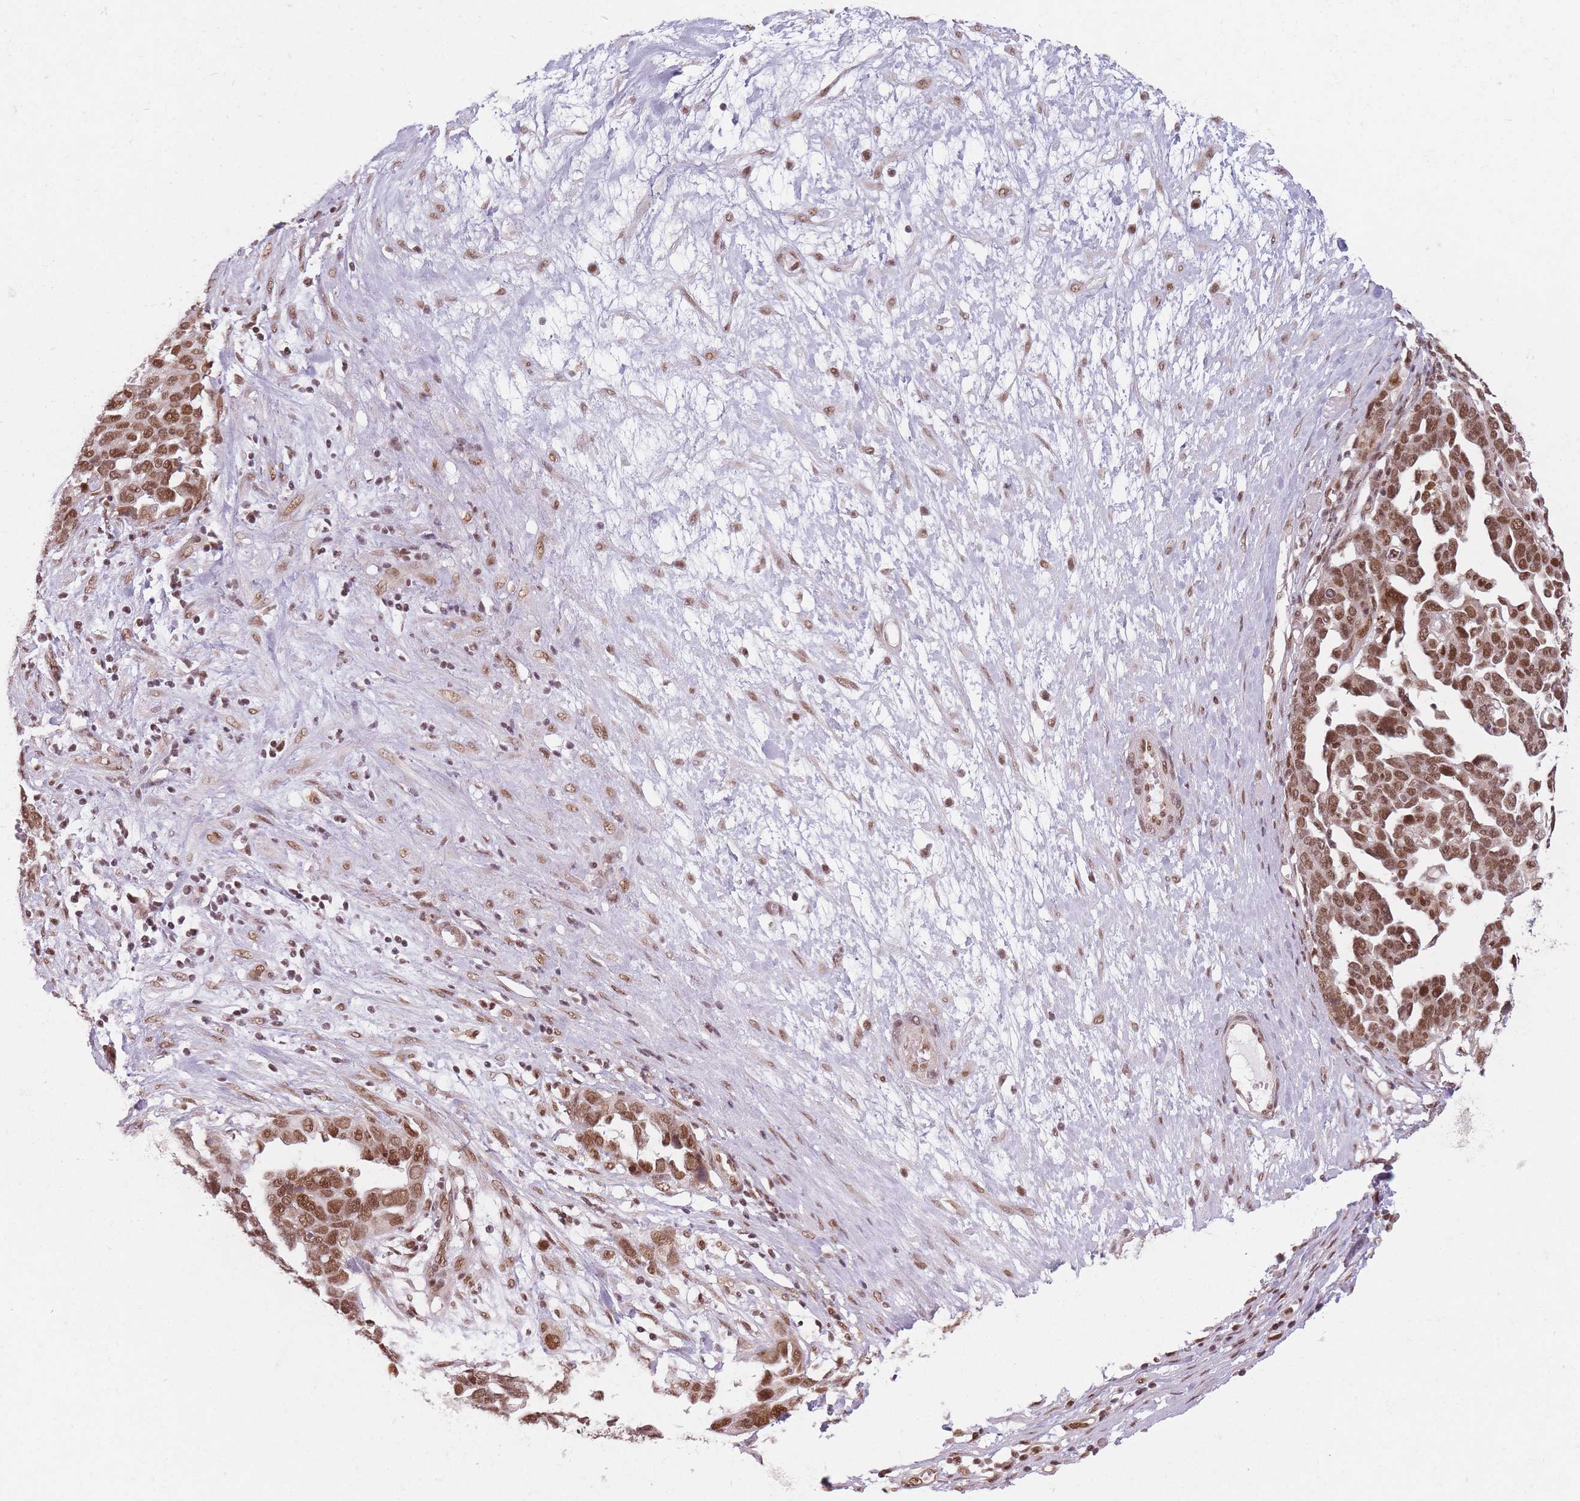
{"staining": {"intensity": "strong", "quantity": ">75%", "location": "nuclear"}, "tissue": "ovarian cancer", "cell_type": "Tumor cells", "image_type": "cancer", "snomed": [{"axis": "morphology", "description": "Cystadenocarcinoma, serous, NOS"}, {"axis": "topography", "description": "Ovary"}], "caption": "Brown immunohistochemical staining in ovarian cancer exhibits strong nuclear expression in about >75% of tumor cells.", "gene": "SUPT6H", "patient": {"sex": "female", "age": 54}}